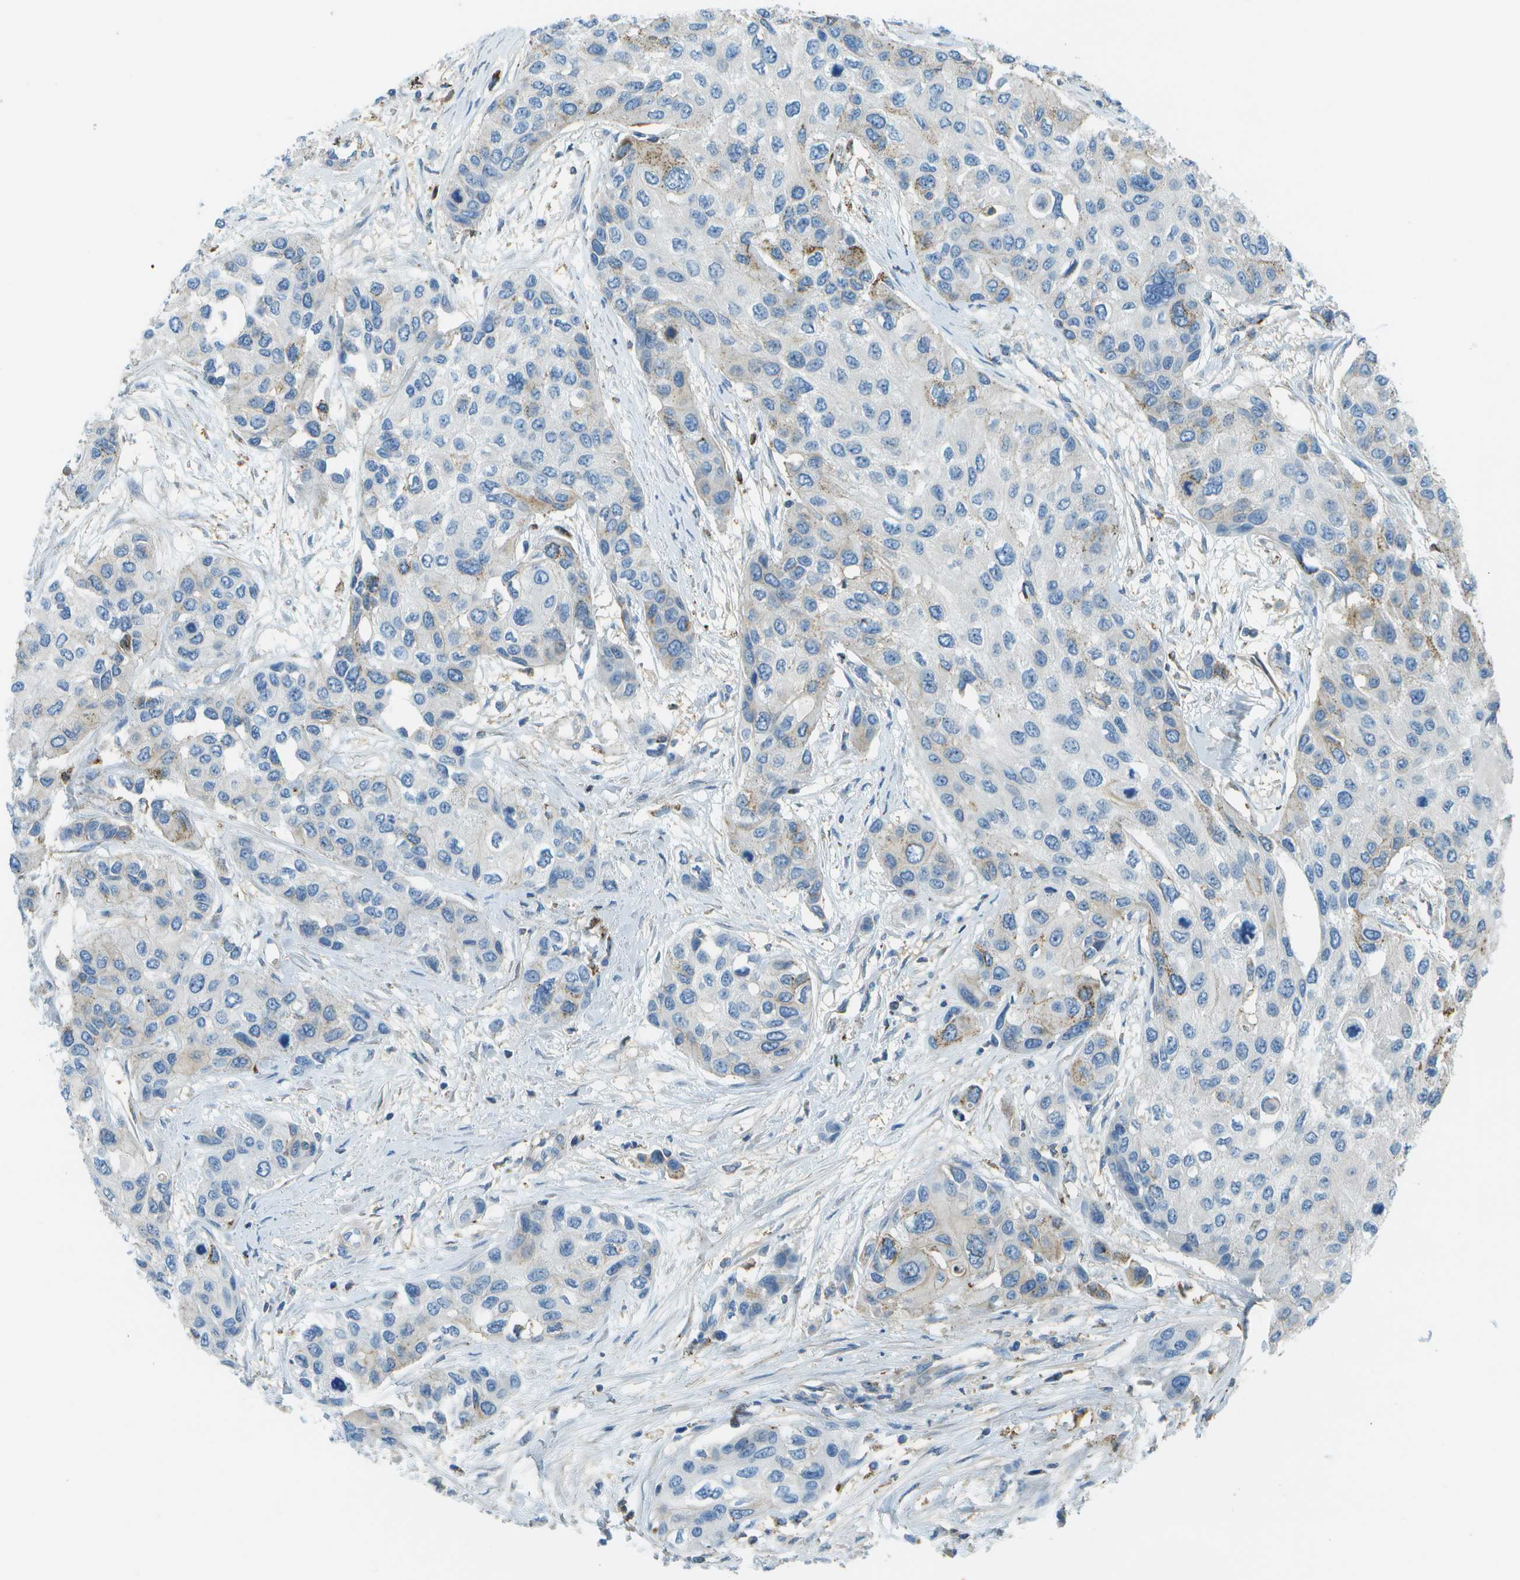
{"staining": {"intensity": "negative", "quantity": "none", "location": "none"}, "tissue": "urothelial cancer", "cell_type": "Tumor cells", "image_type": "cancer", "snomed": [{"axis": "morphology", "description": "Urothelial carcinoma, High grade"}, {"axis": "topography", "description": "Urinary bladder"}], "caption": "Human urothelial cancer stained for a protein using IHC demonstrates no positivity in tumor cells.", "gene": "LRRC66", "patient": {"sex": "female", "age": 56}}